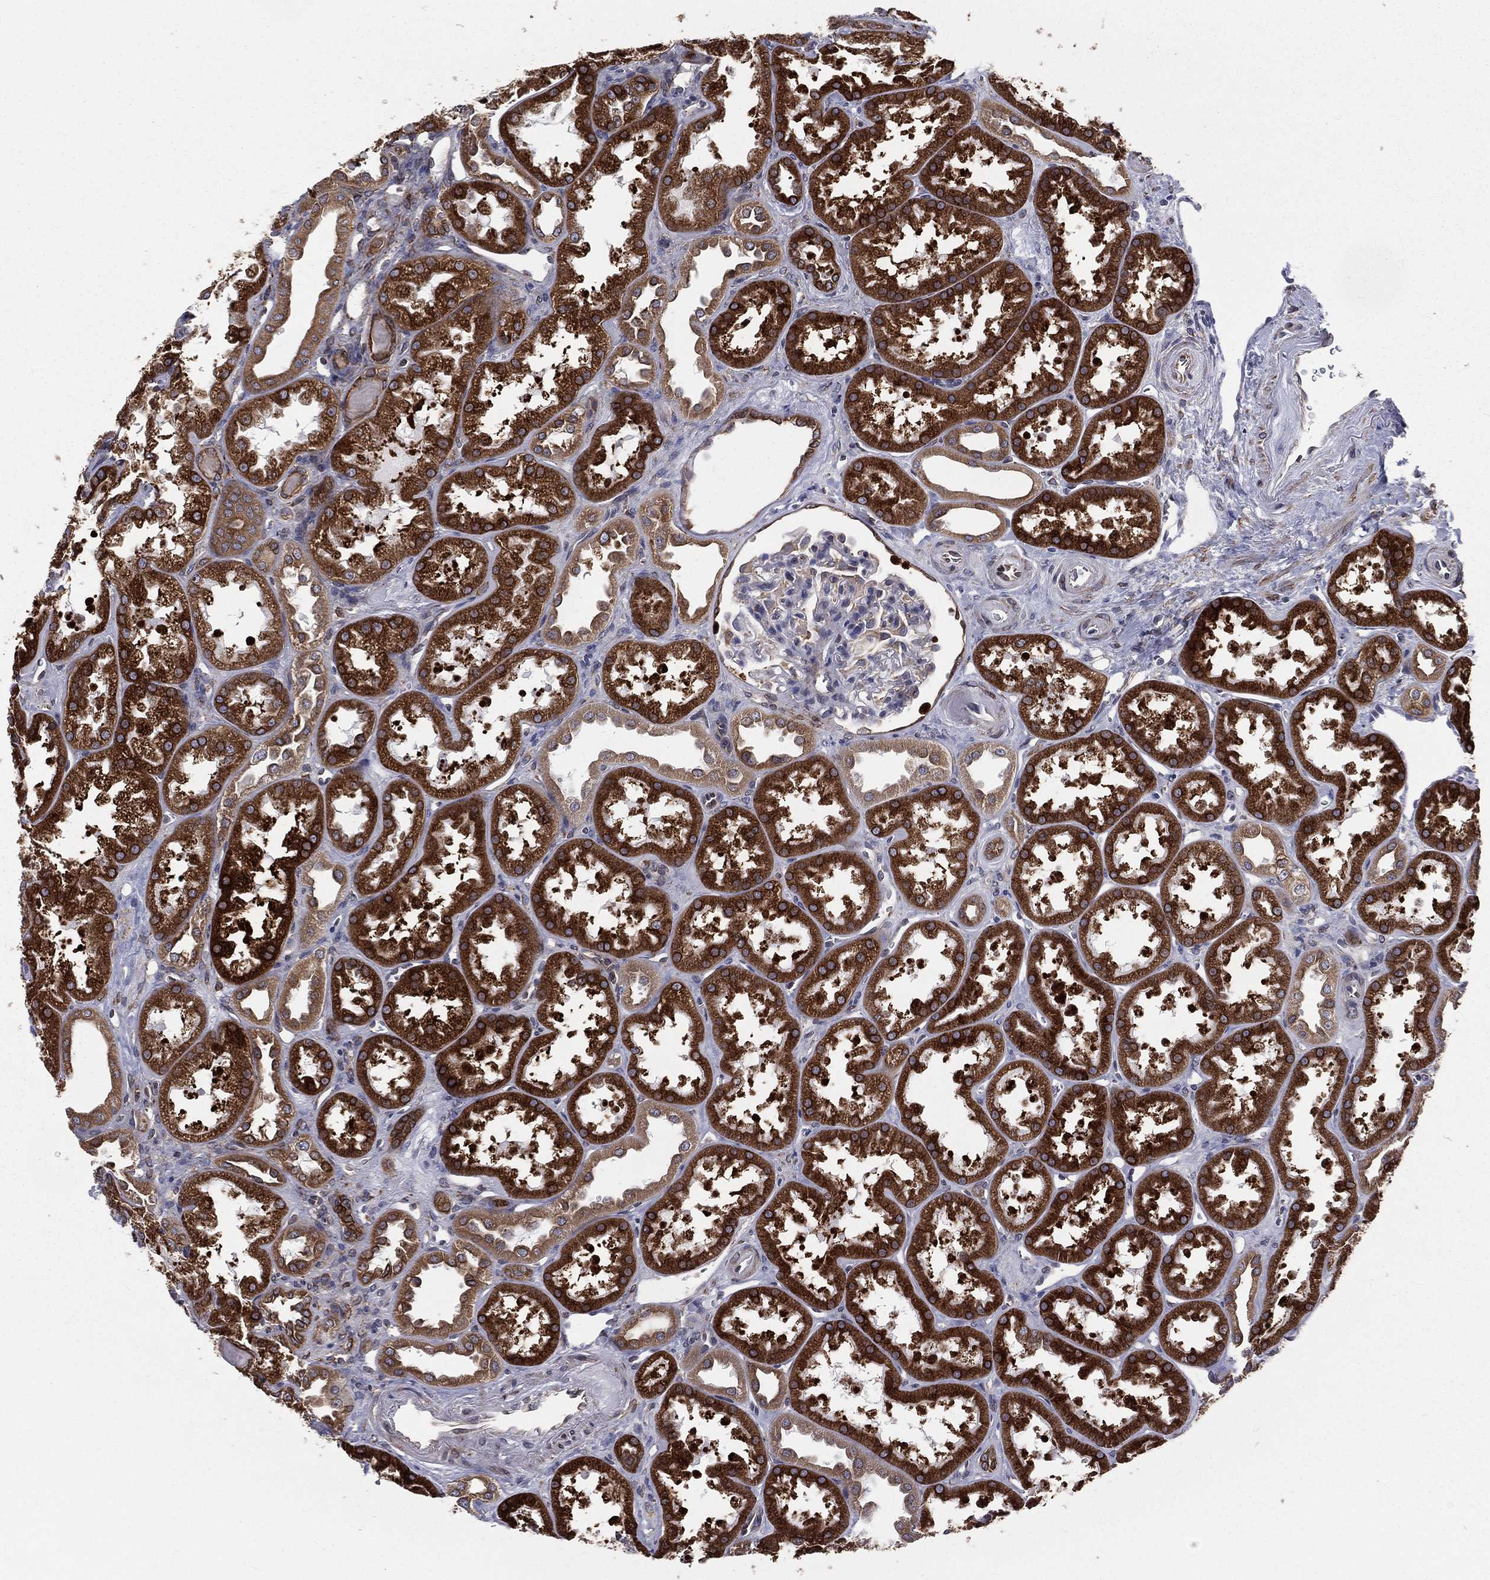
{"staining": {"intensity": "negative", "quantity": "none", "location": "none"}, "tissue": "kidney", "cell_type": "Cells in glomeruli", "image_type": "normal", "snomed": [{"axis": "morphology", "description": "Normal tissue, NOS"}, {"axis": "topography", "description": "Kidney"}], "caption": "Immunohistochemistry photomicrograph of unremarkable kidney: kidney stained with DAB exhibits no significant protein positivity in cells in glomeruli.", "gene": "PGRMC1", "patient": {"sex": "male", "age": 61}}